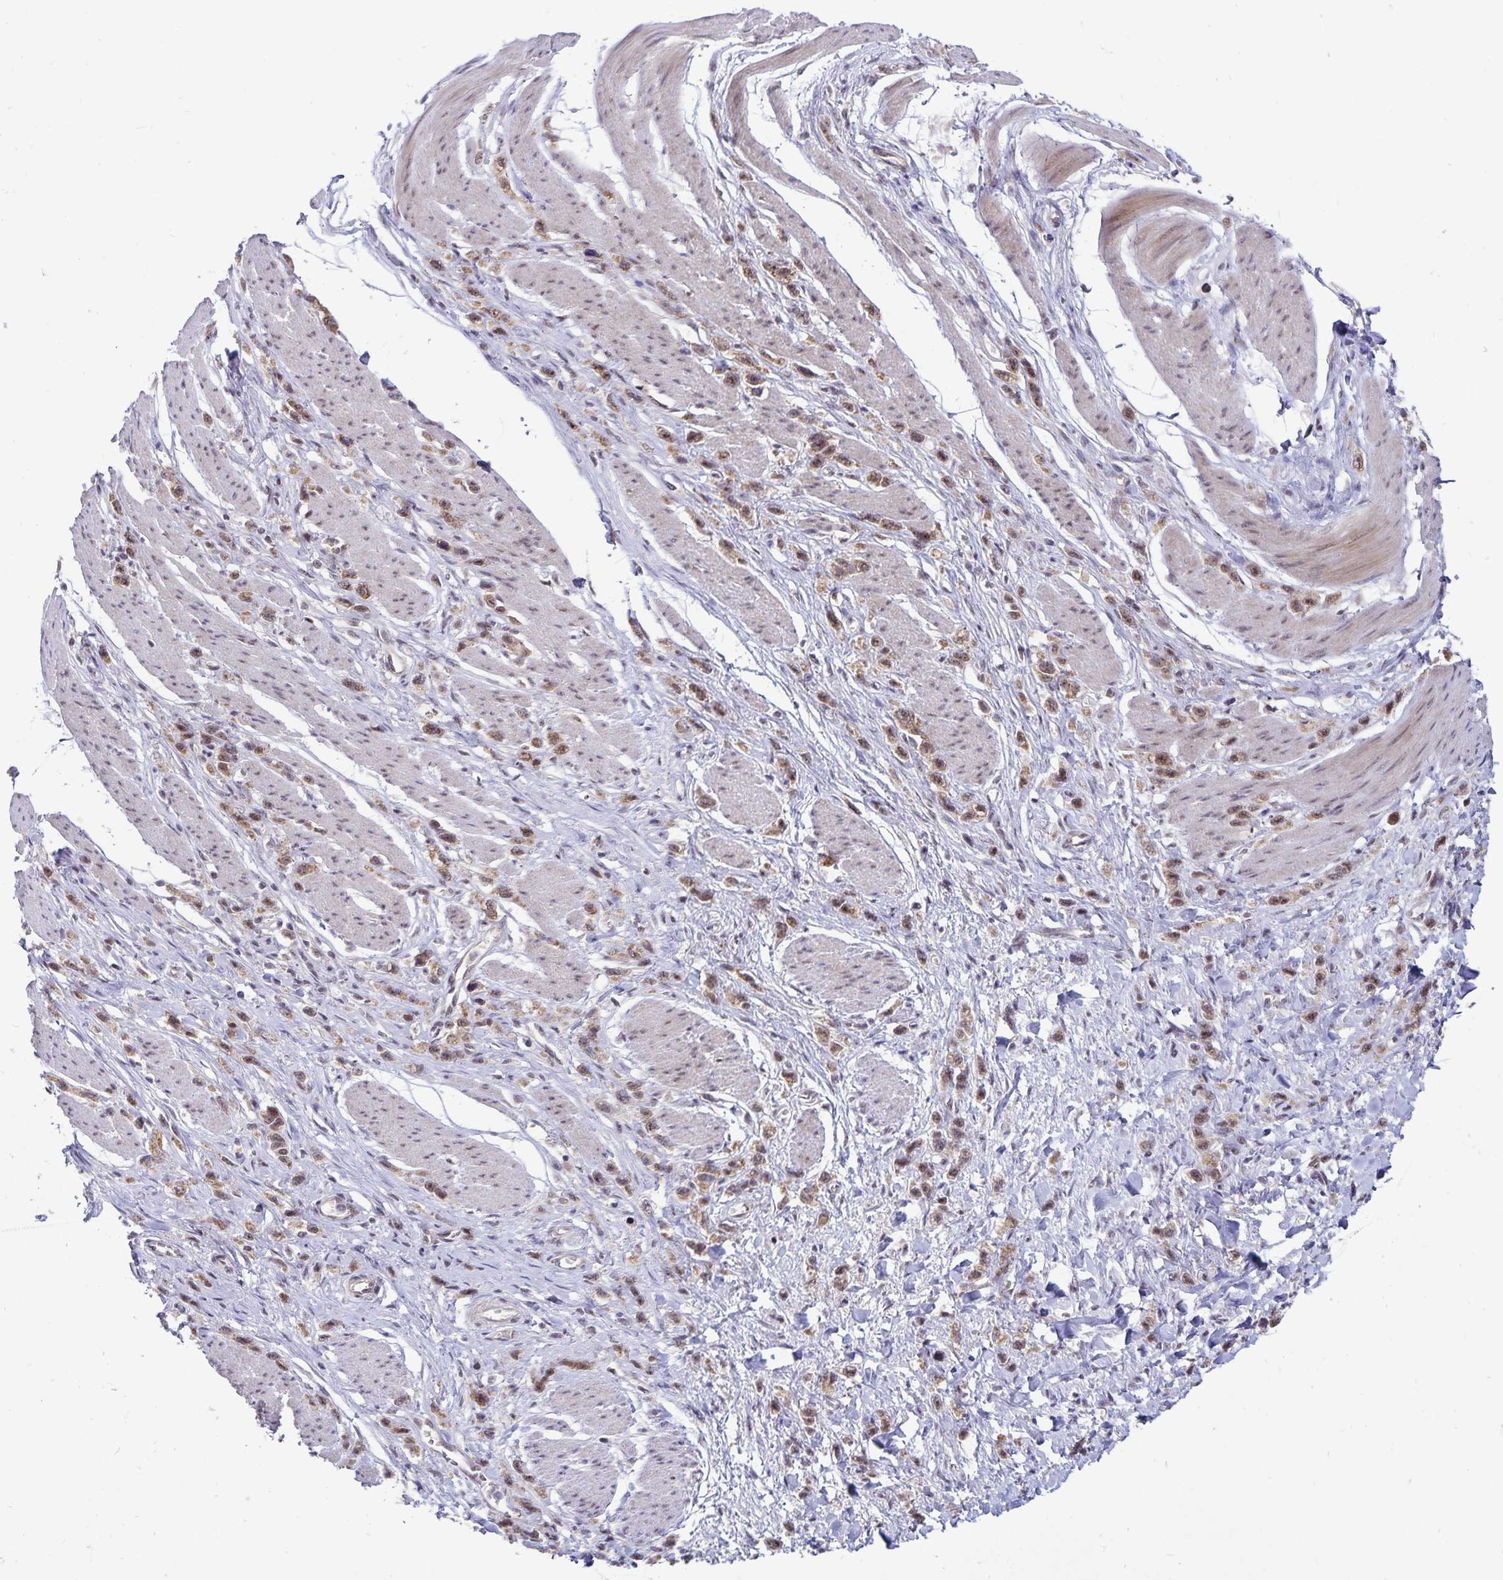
{"staining": {"intensity": "weak", "quantity": ">75%", "location": "cytoplasmic/membranous,nuclear"}, "tissue": "stomach cancer", "cell_type": "Tumor cells", "image_type": "cancer", "snomed": [{"axis": "morphology", "description": "Adenocarcinoma, NOS"}, {"axis": "topography", "description": "Stomach"}], "caption": "Immunohistochemistry (IHC) (DAB) staining of human stomach adenocarcinoma exhibits weak cytoplasmic/membranous and nuclear protein expression in about >75% of tumor cells.", "gene": "EXOC6B", "patient": {"sex": "female", "age": 65}}